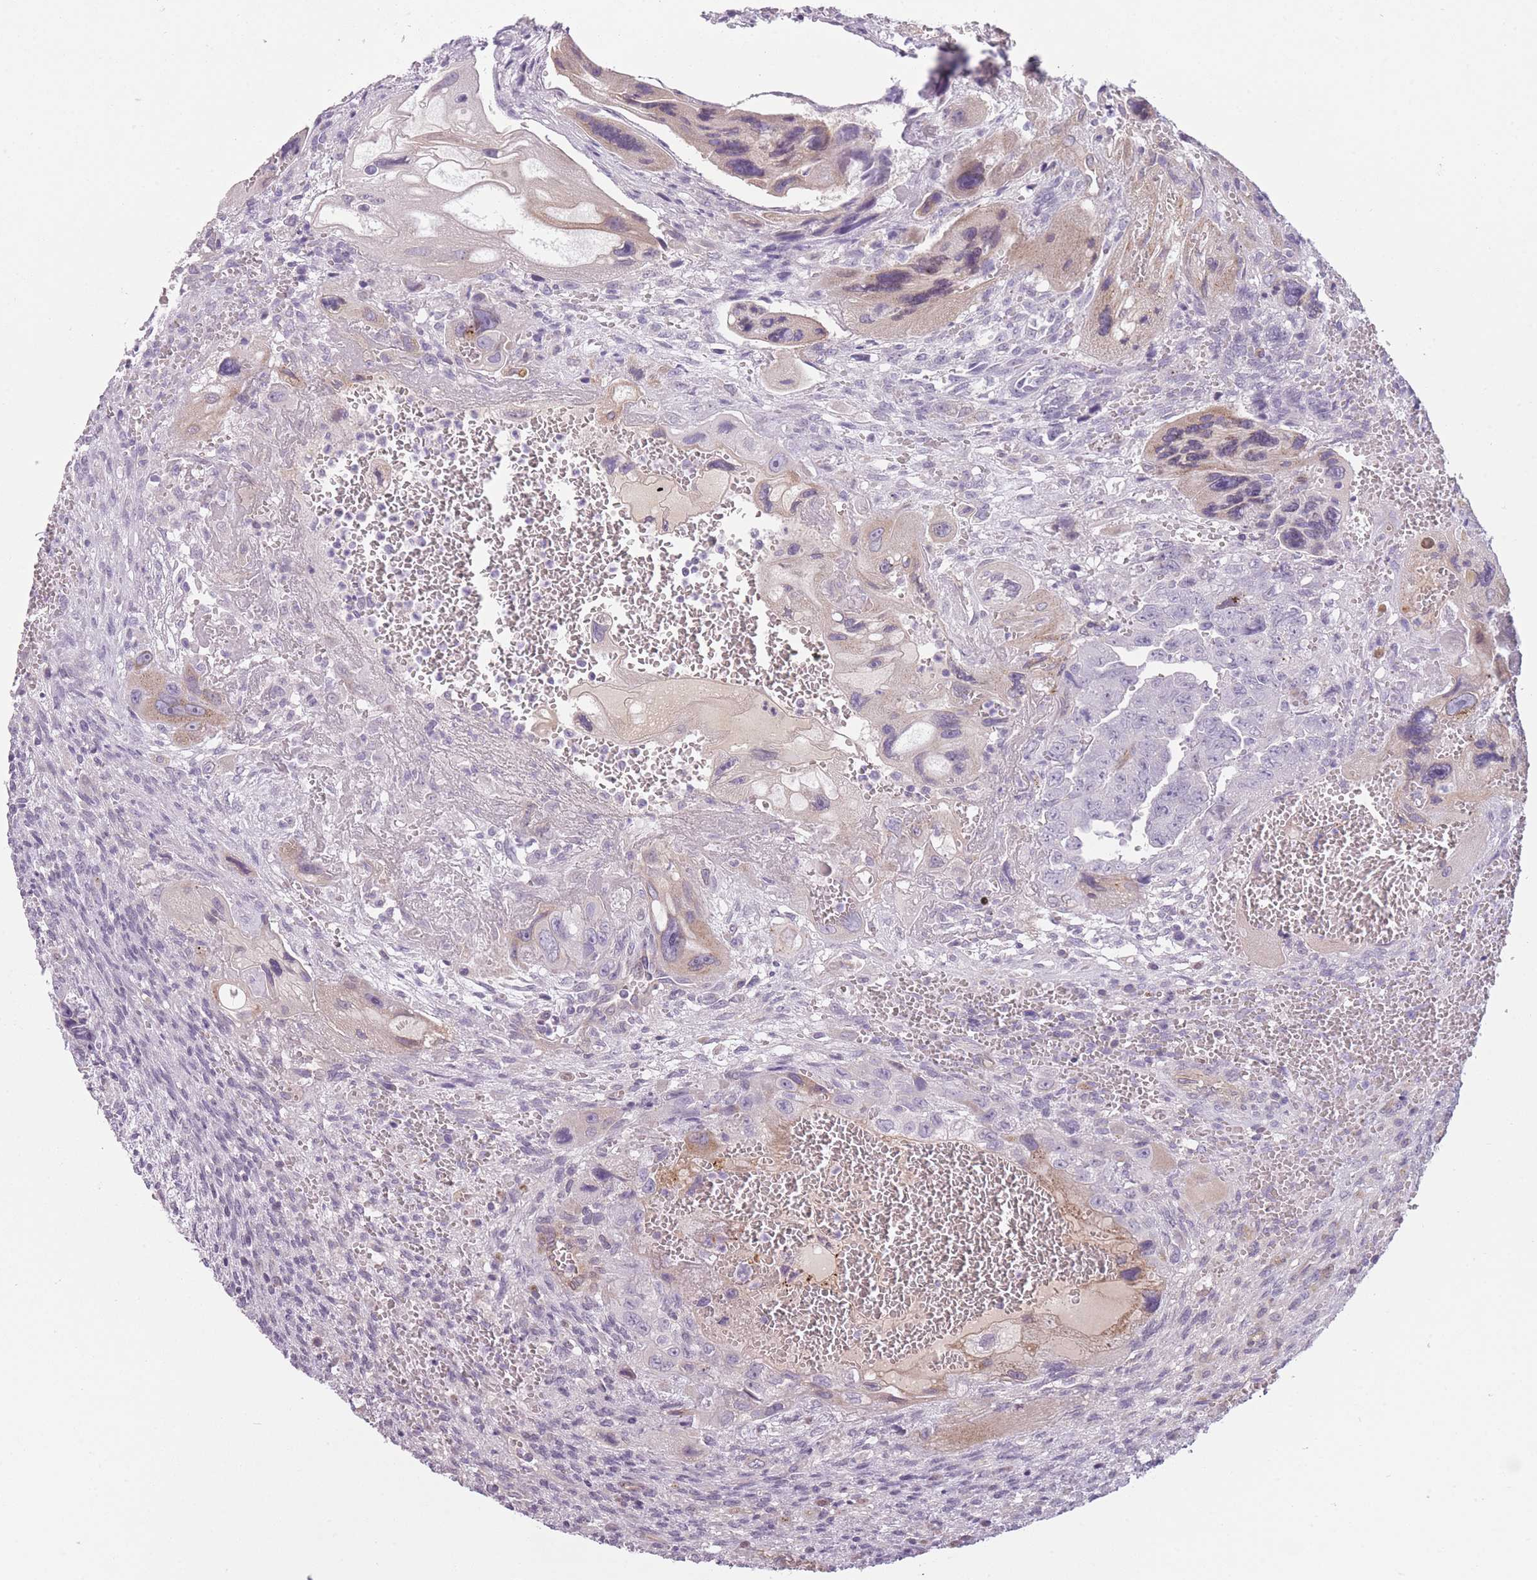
{"staining": {"intensity": "negative", "quantity": "none", "location": "none"}, "tissue": "testis cancer", "cell_type": "Tumor cells", "image_type": "cancer", "snomed": [{"axis": "morphology", "description": "Carcinoma, Embryonal, NOS"}, {"axis": "topography", "description": "Testis"}], "caption": "A high-resolution photomicrograph shows immunohistochemistry (IHC) staining of embryonal carcinoma (testis), which displays no significant staining in tumor cells. (DAB immunohistochemistry visualized using brightfield microscopy, high magnification).", "gene": "PGRMC2", "patient": {"sex": "male", "age": 28}}